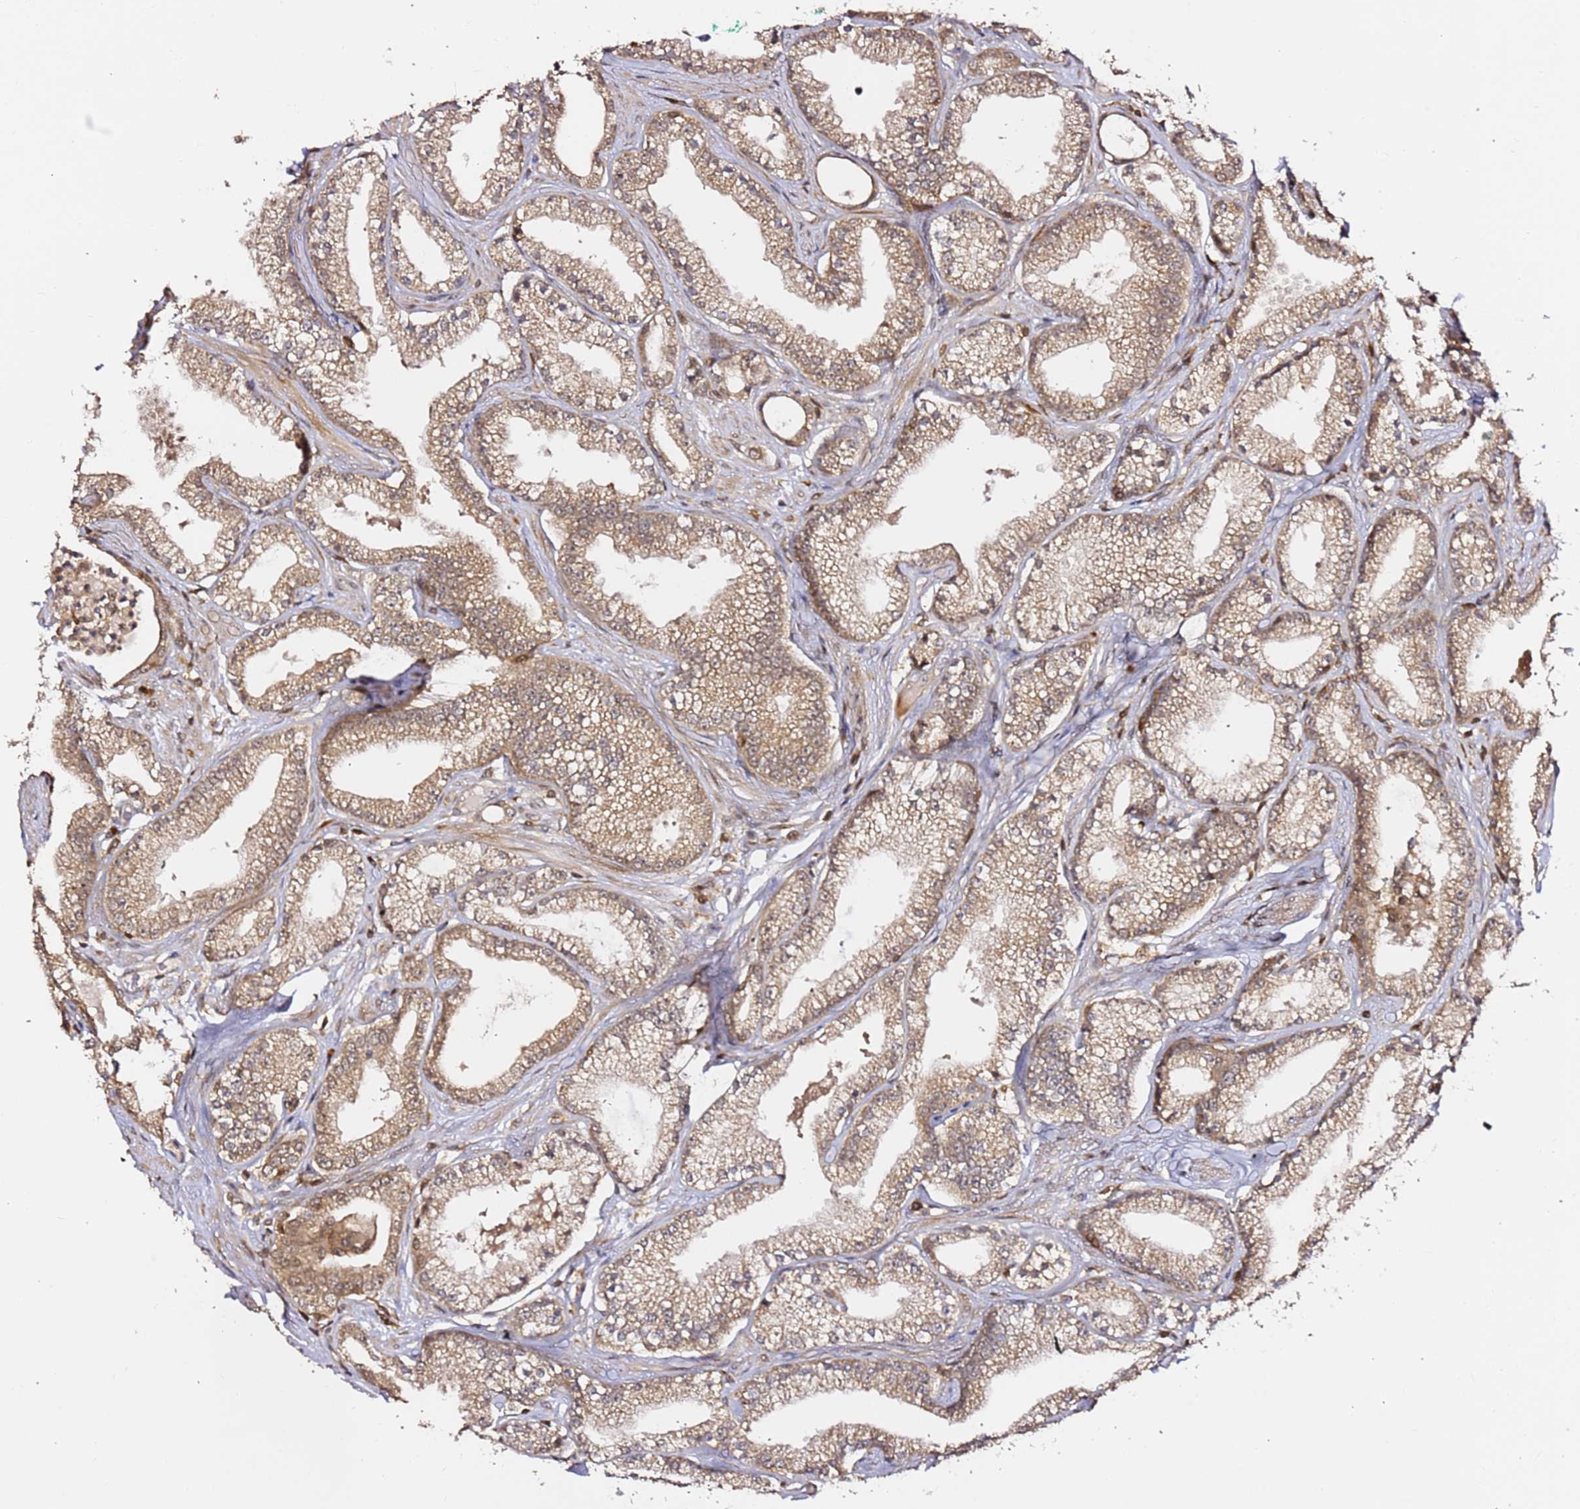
{"staining": {"intensity": "moderate", "quantity": ">75%", "location": "cytoplasmic/membranous"}, "tissue": "prostate cancer", "cell_type": "Tumor cells", "image_type": "cancer", "snomed": [{"axis": "morphology", "description": "Adenocarcinoma, High grade"}, {"axis": "topography", "description": "Prostate"}], "caption": "A medium amount of moderate cytoplasmic/membranous expression is appreciated in about >75% of tumor cells in prostate adenocarcinoma (high-grade) tissue.", "gene": "OR5V1", "patient": {"sex": "male", "age": 67}}